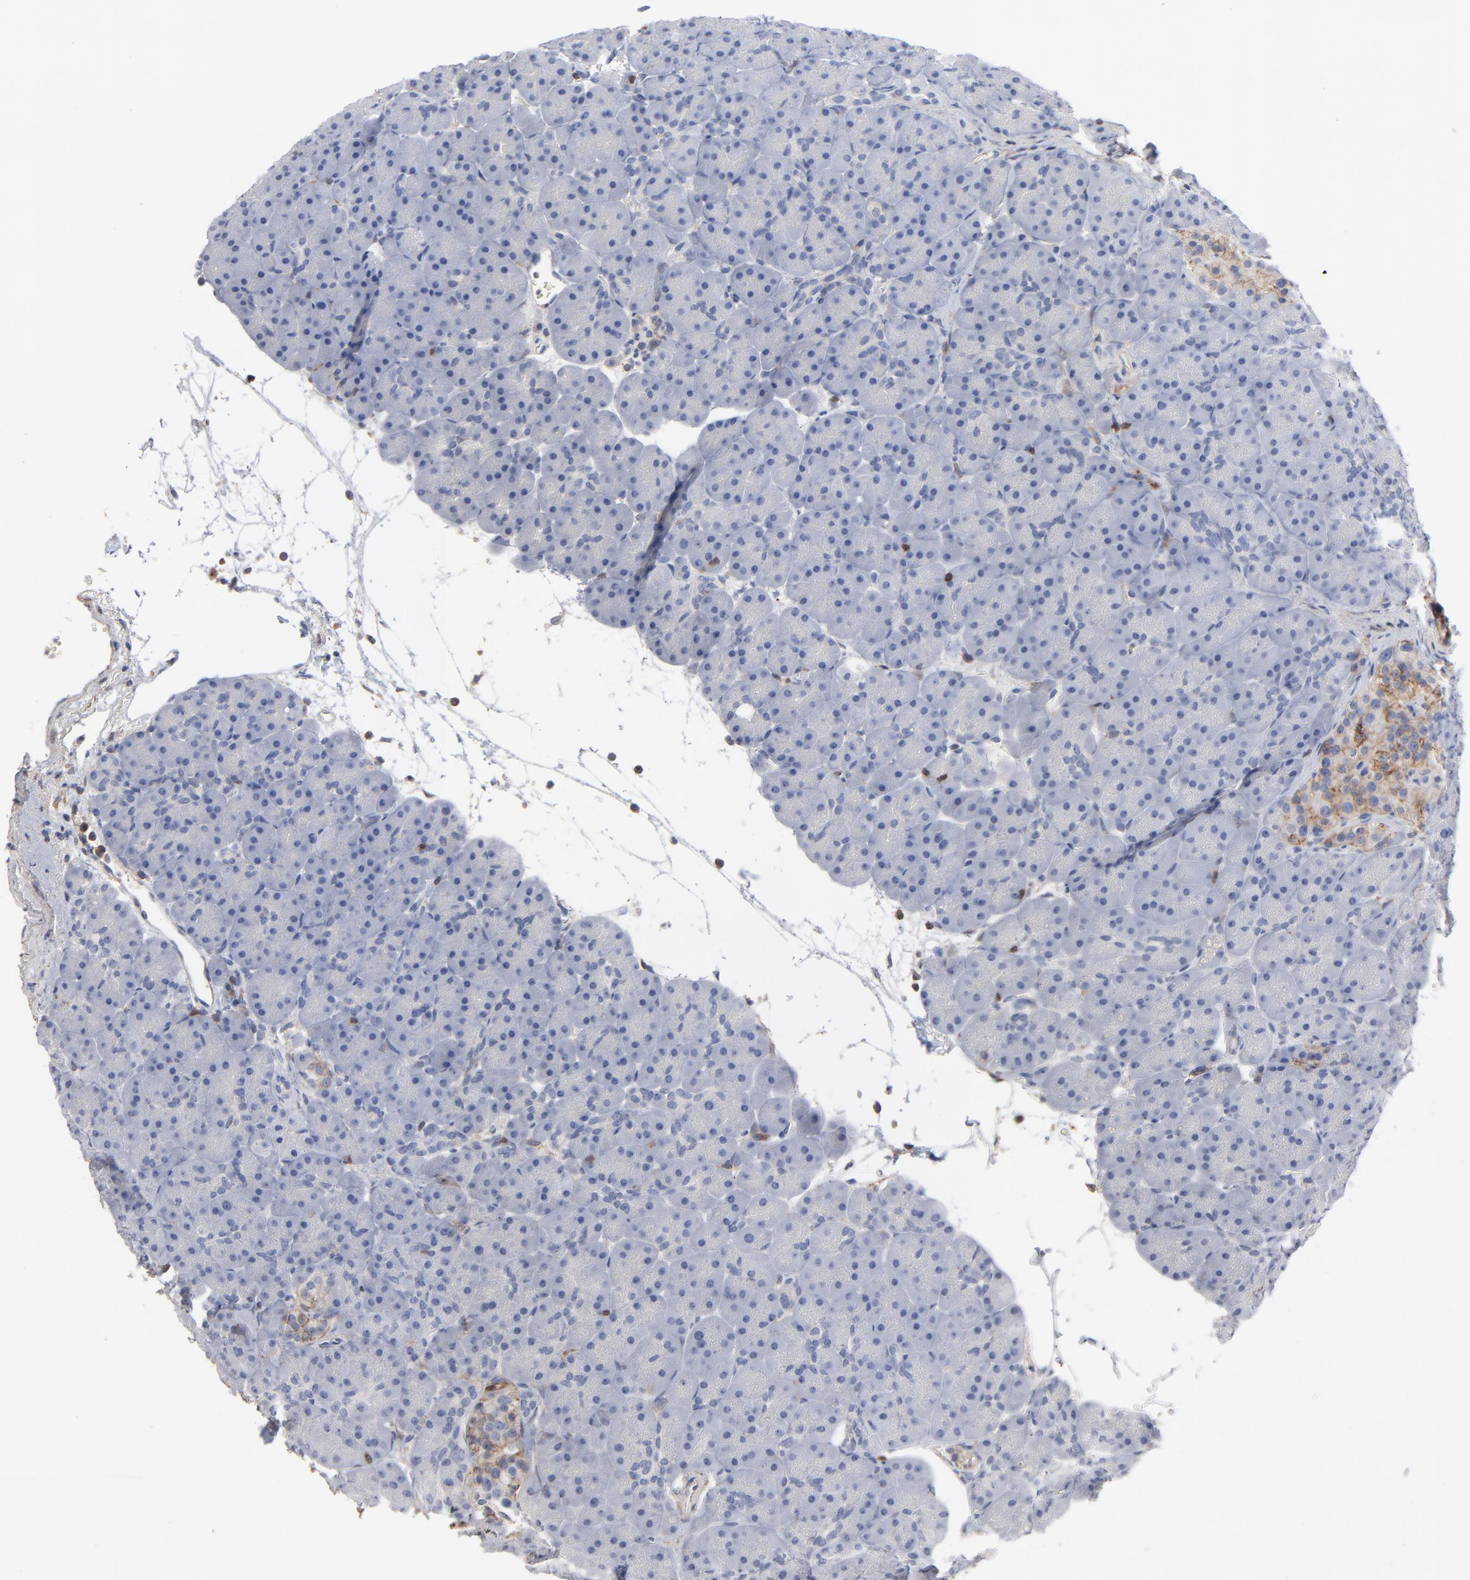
{"staining": {"intensity": "negative", "quantity": "none", "location": "none"}, "tissue": "pancreas", "cell_type": "Exocrine glandular cells", "image_type": "normal", "snomed": [{"axis": "morphology", "description": "Normal tissue, NOS"}, {"axis": "topography", "description": "Pancreas"}], "caption": "The image exhibits no staining of exocrine glandular cells in unremarkable pancreas.", "gene": "PDLIM2", "patient": {"sex": "male", "age": 66}}